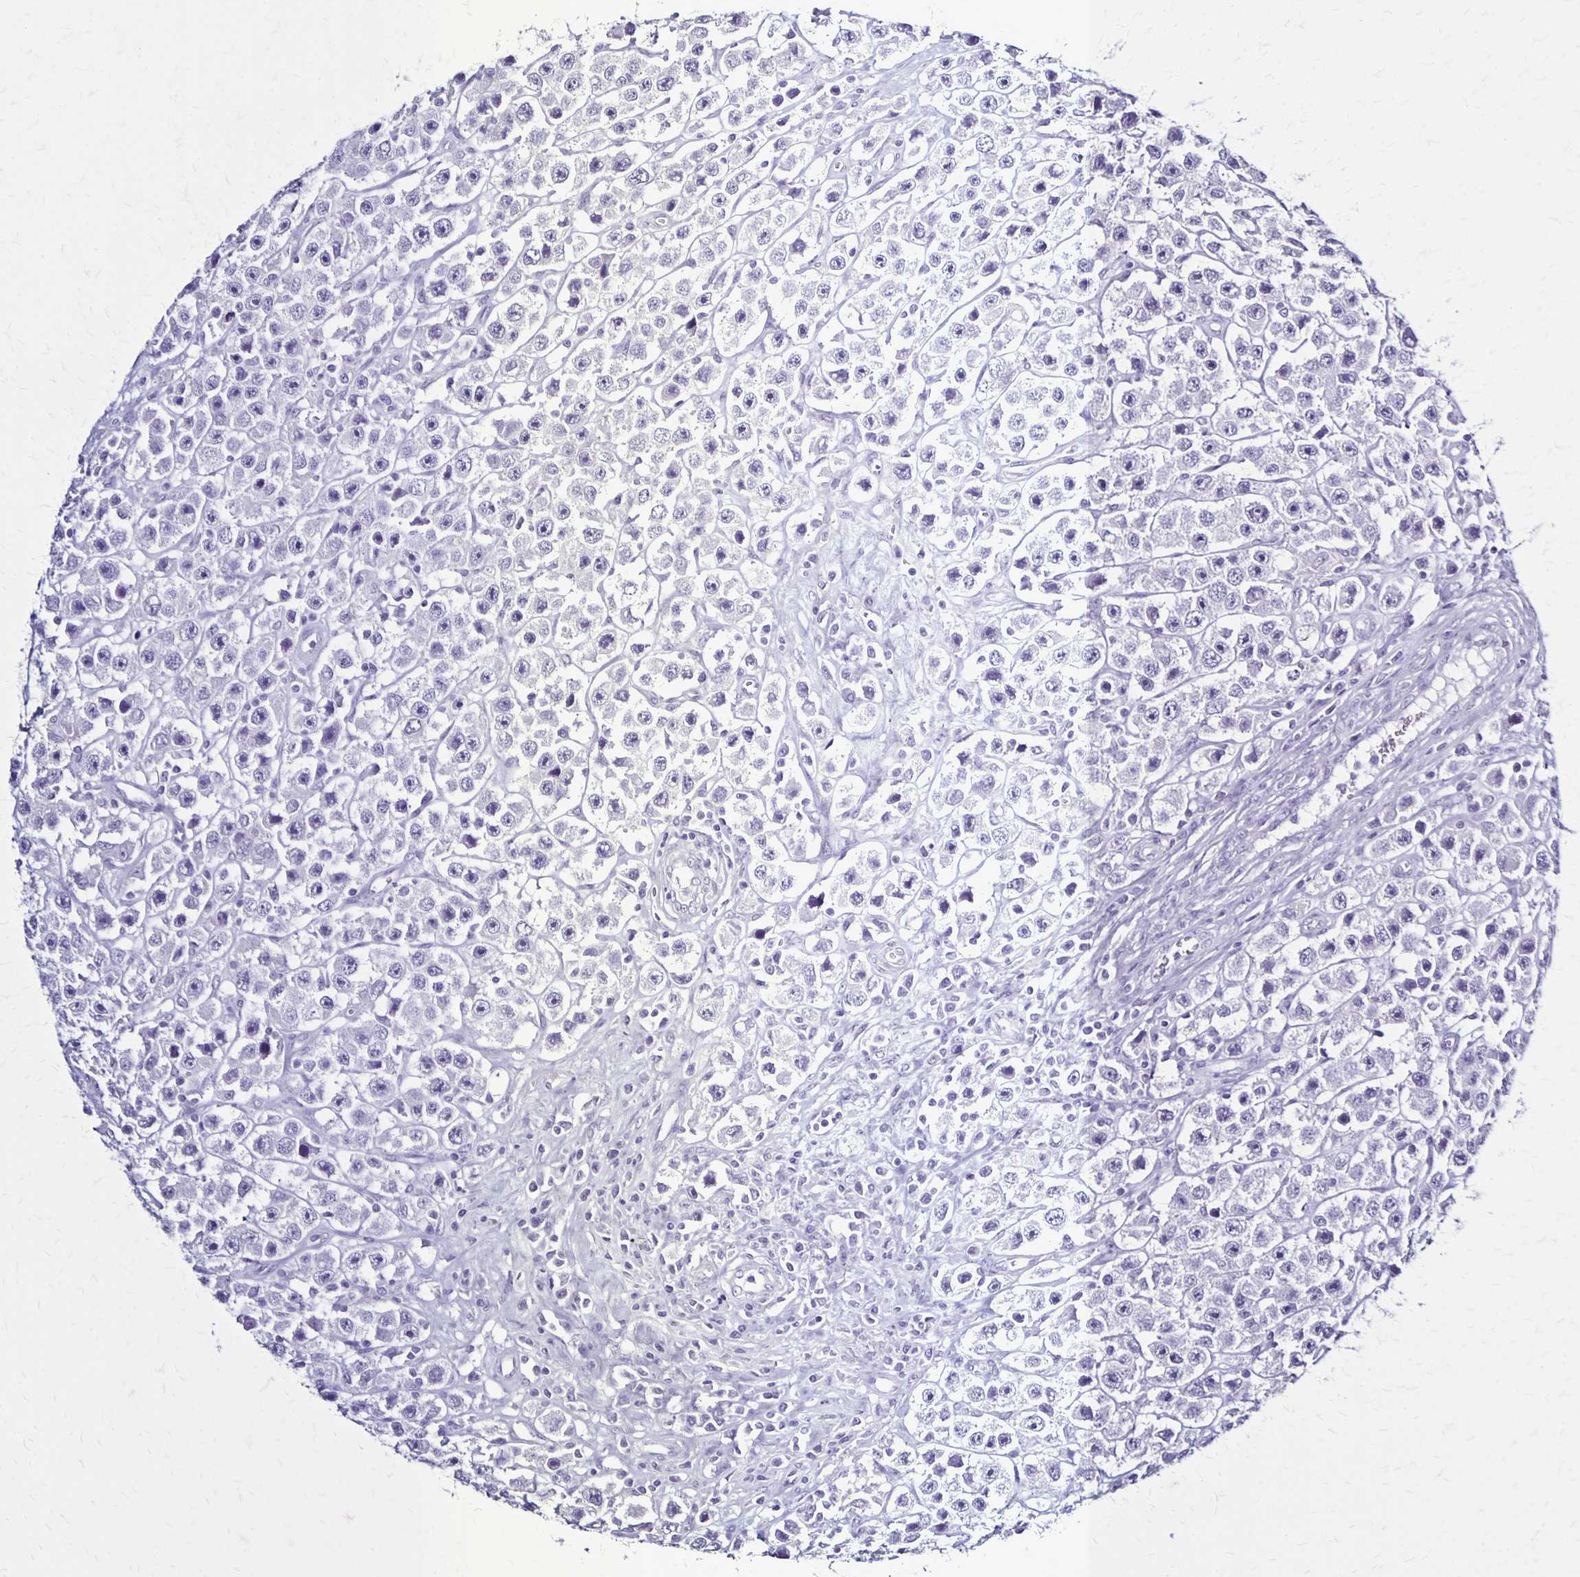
{"staining": {"intensity": "negative", "quantity": "none", "location": "none"}, "tissue": "testis cancer", "cell_type": "Tumor cells", "image_type": "cancer", "snomed": [{"axis": "morphology", "description": "Seminoma, NOS"}, {"axis": "topography", "description": "Testis"}], "caption": "Immunohistochemistry (IHC) image of human testis cancer (seminoma) stained for a protein (brown), which demonstrates no expression in tumor cells.", "gene": "PLXNA4", "patient": {"sex": "male", "age": 45}}